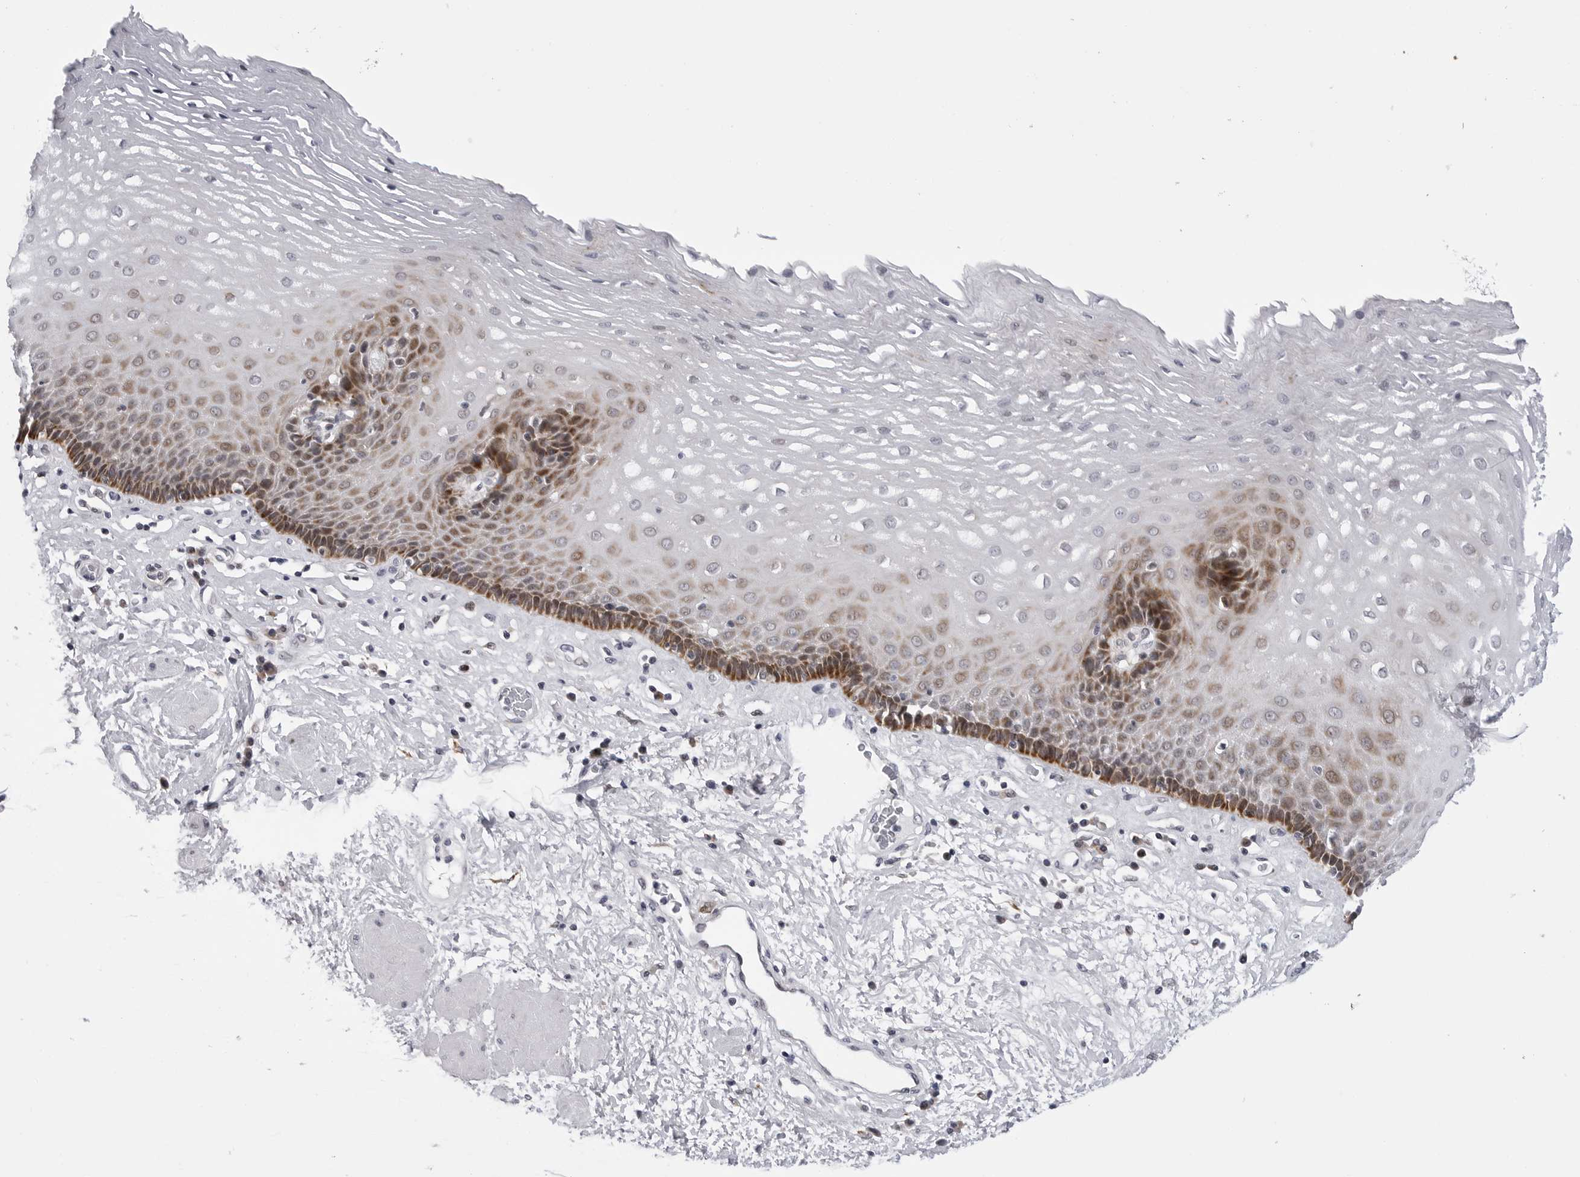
{"staining": {"intensity": "moderate", "quantity": "25%-75%", "location": "cytoplasmic/membranous,nuclear"}, "tissue": "esophagus", "cell_type": "Squamous epithelial cells", "image_type": "normal", "snomed": [{"axis": "morphology", "description": "Normal tissue, NOS"}, {"axis": "morphology", "description": "Adenocarcinoma, NOS"}, {"axis": "topography", "description": "Esophagus"}], "caption": "Approximately 25%-75% of squamous epithelial cells in unremarkable esophagus show moderate cytoplasmic/membranous,nuclear protein staining as visualized by brown immunohistochemical staining.", "gene": "CDK20", "patient": {"sex": "male", "age": 62}}